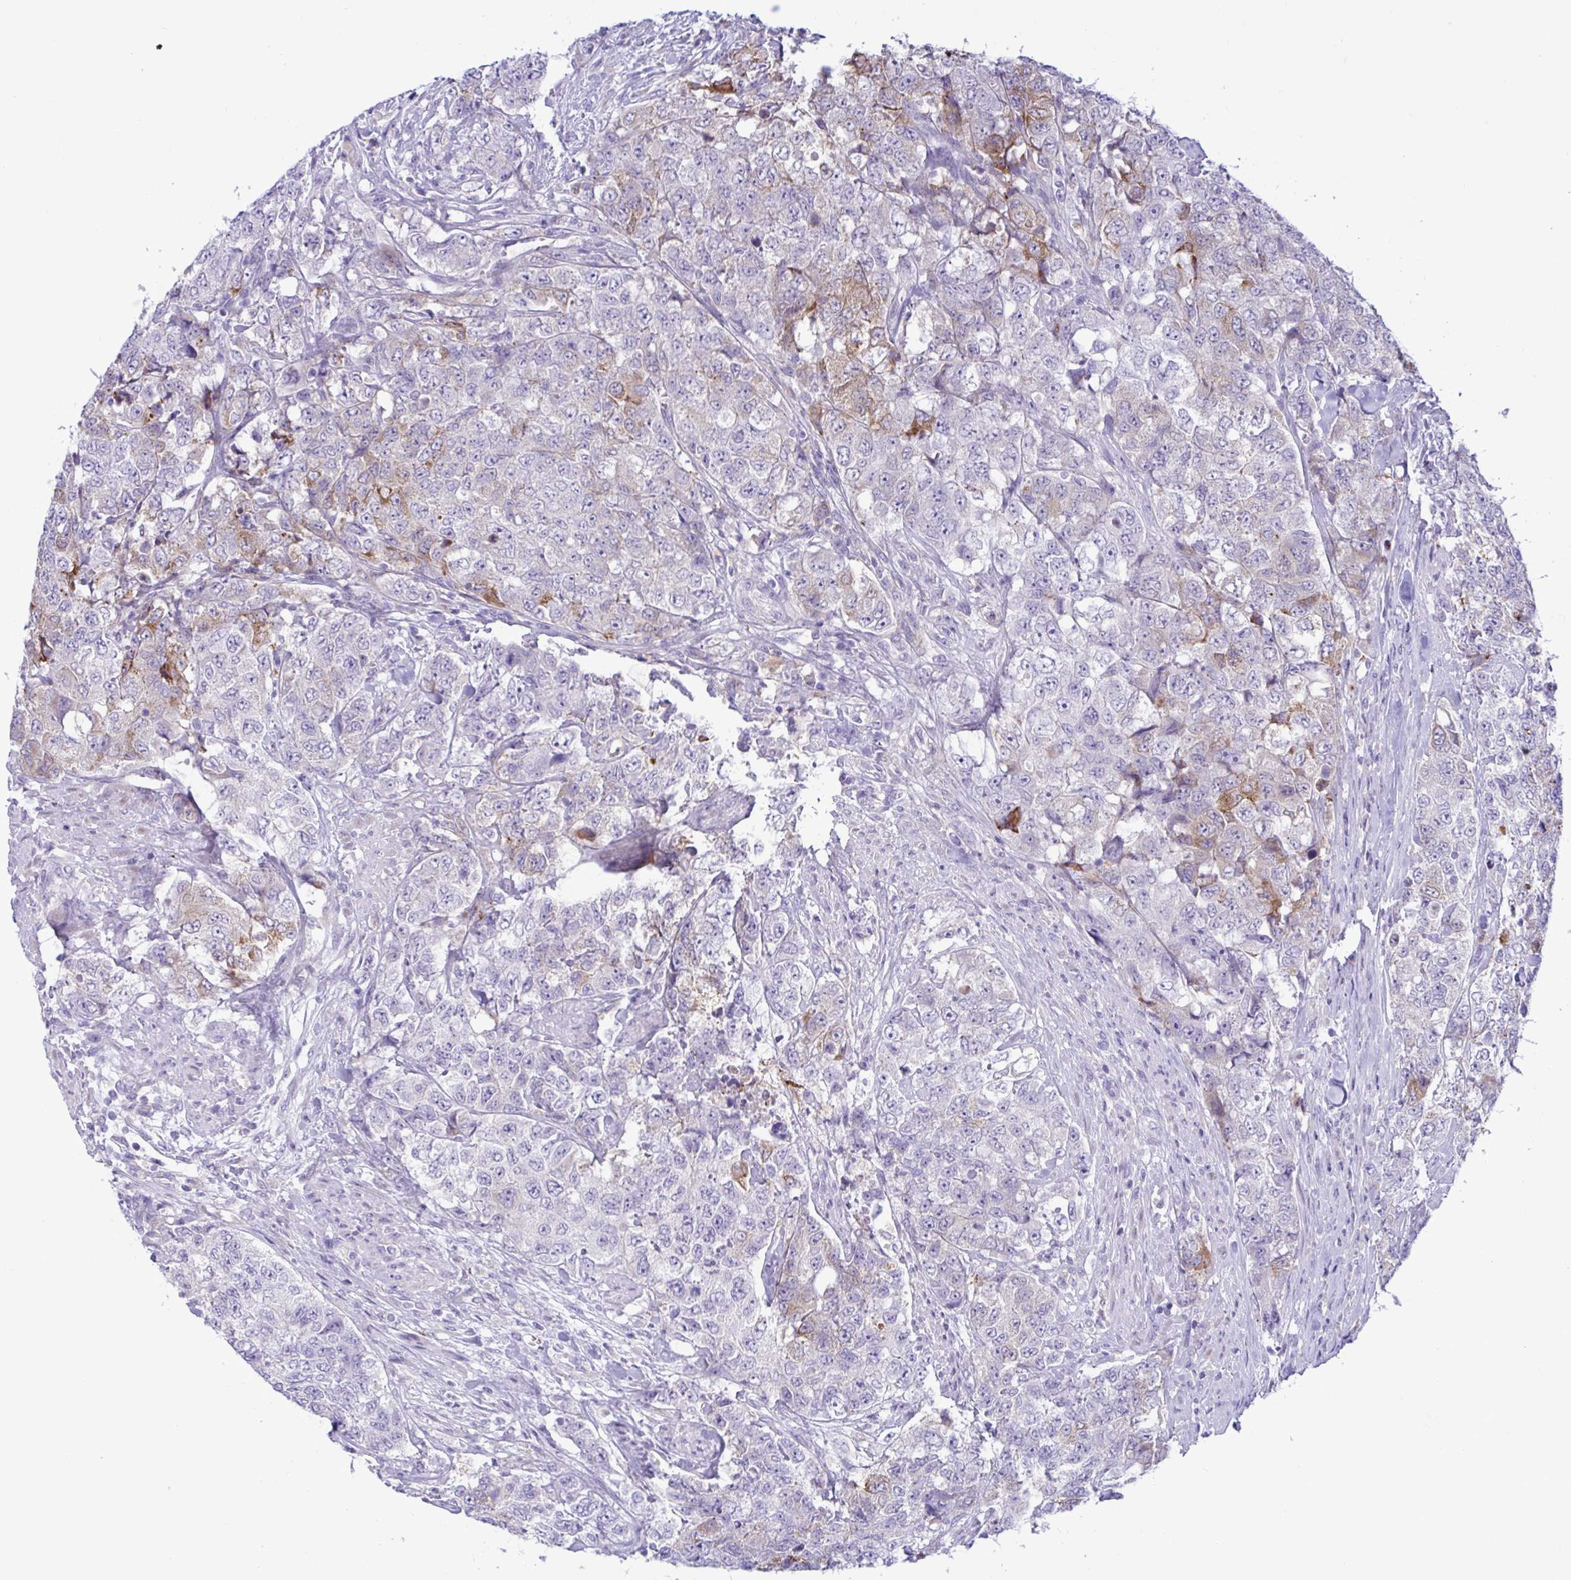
{"staining": {"intensity": "weak", "quantity": "<25%", "location": "cytoplasmic/membranous"}, "tissue": "urothelial cancer", "cell_type": "Tumor cells", "image_type": "cancer", "snomed": [{"axis": "morphology", "description": "Urothelial carcinoma, High grade"}, {"axis": "topography", "description": "Urinary bladder"}], "caption": "The micrograph demonstrates no staining of tumor cells in urothelial cancer.", "gene": "SREBF1", "patient": {"sex": "female", "age": 78}}